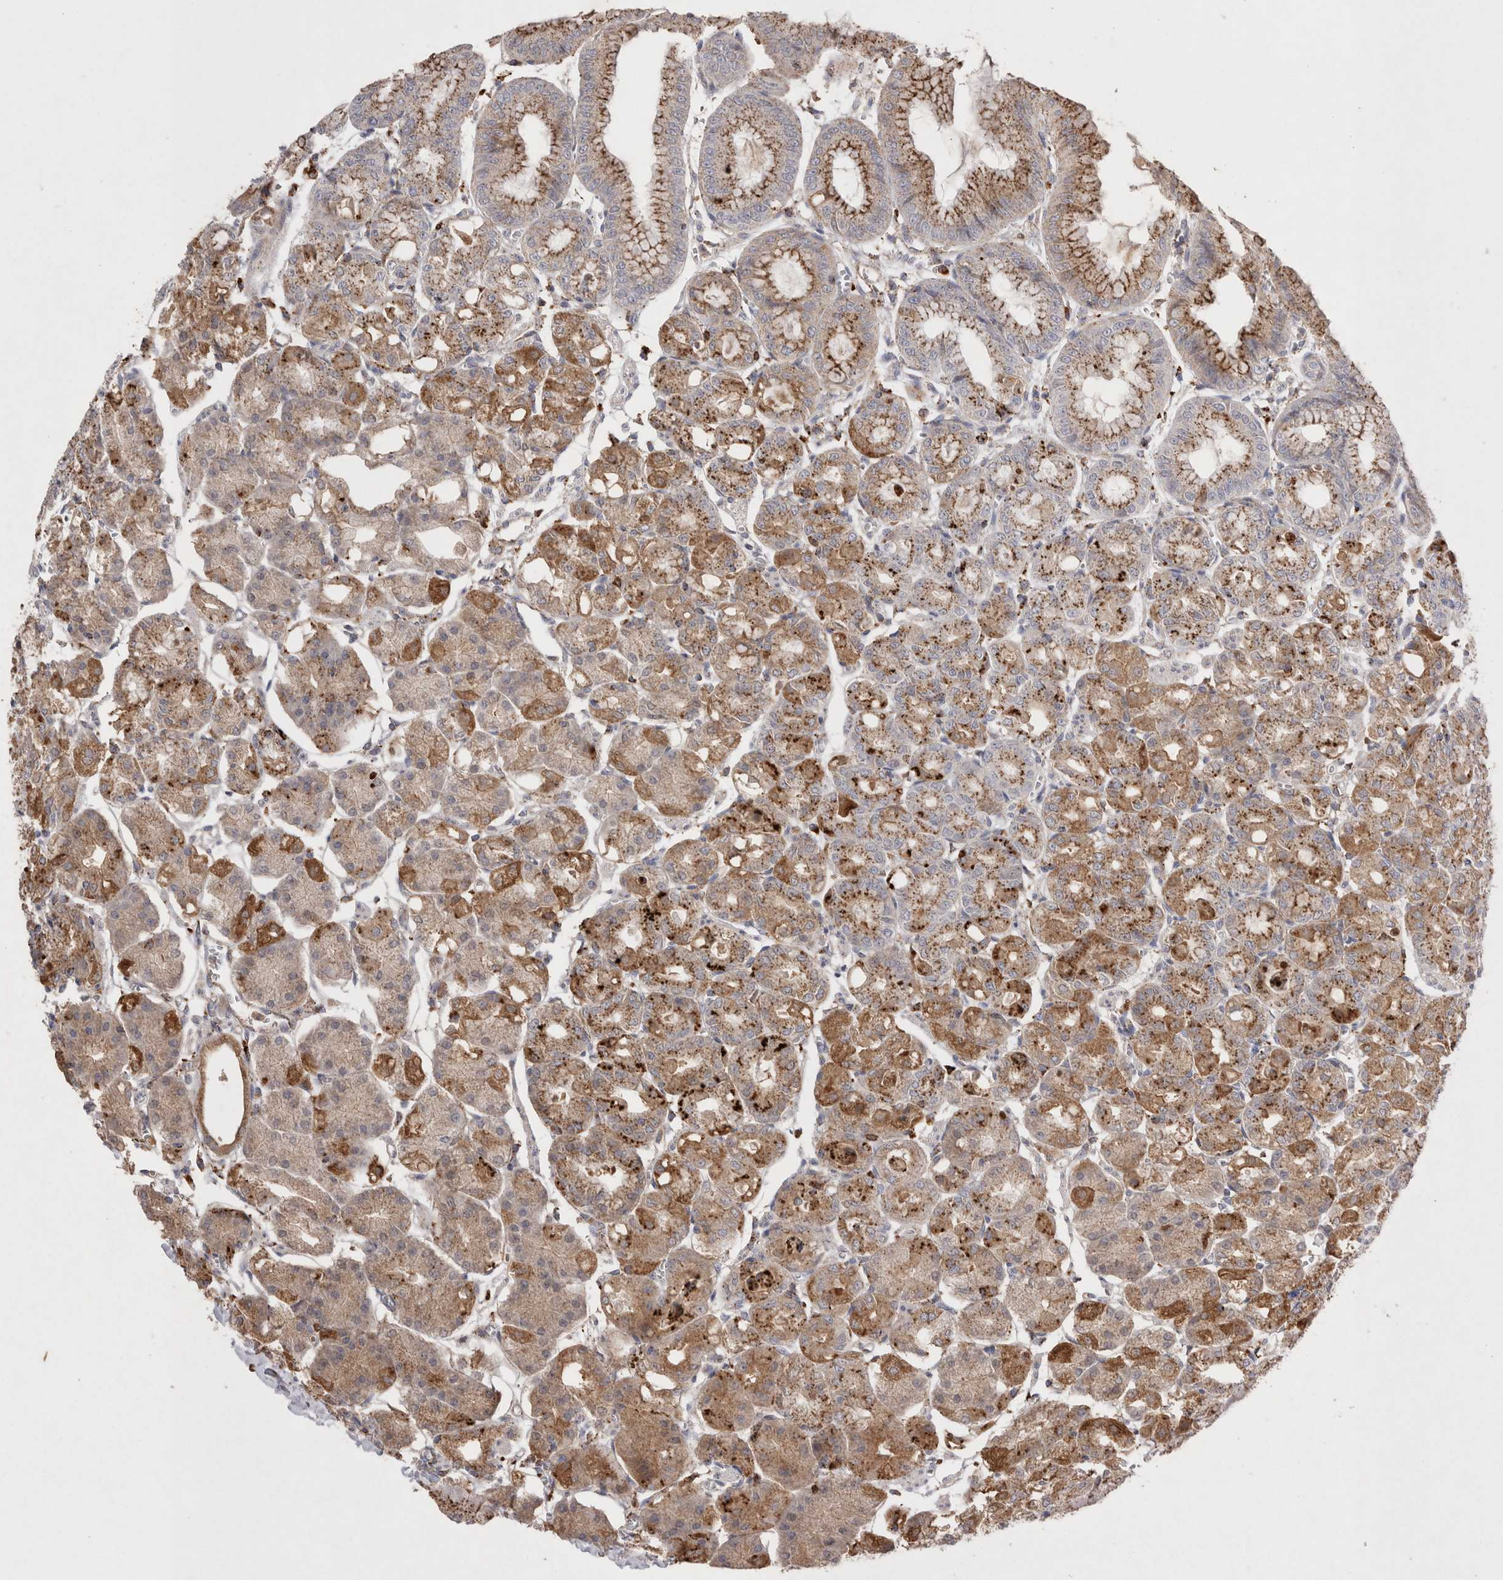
{"staining": {"intensity": "moderate", "quantity": ">75%", "location": "cytoplasmic/membranous"}, "tissue": "stomach", "cell_type": "Glandular cells", "image_type": "normal", "snomed": [{"axis": "morphology", "description": "Normal tissue, NOS"}, {"axis": "topography", "description": "Stomach, lower"}], "caption": "Stomach stained with a brown dye shows moderate cytoplasmic/membranous positive positivity in about >75% of glandular cells.", "gene": "CTSA", "patient": {"sex": "male", "age": 71}}